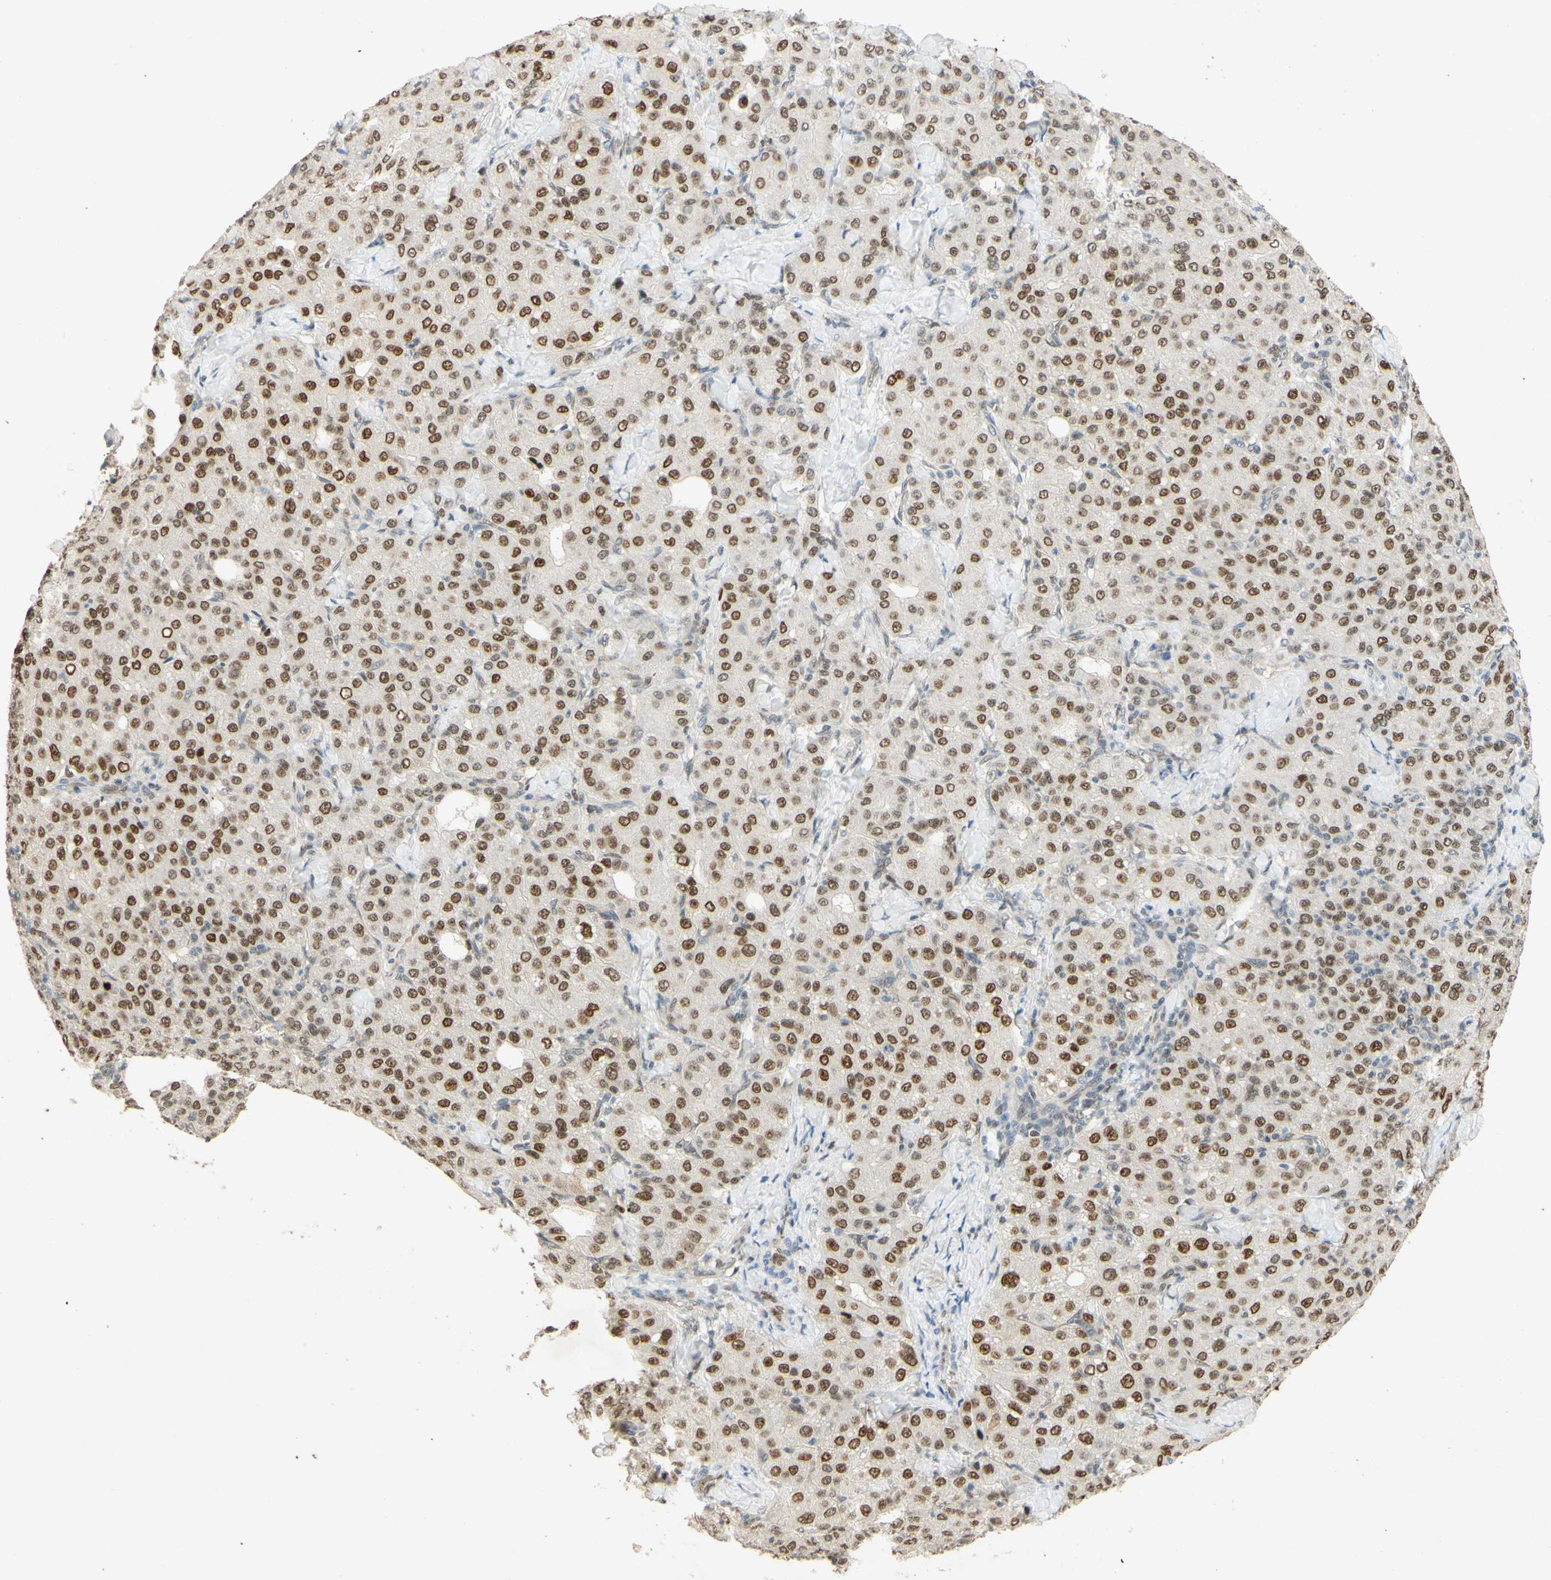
{"staining": {"intensity": "moderate", "quantity": ">75%", "location": "nuclear"}, "tissue": "liver cancer", "cell_type": "Tumor cells", "image_type": "cancer", "snomed": [{"axis": "morphology", "description": "Carcinoma, Hepatocellular, NOS"}, {"axis": "topography", "description": "Liver"}], "caption": "About >75% of tumor cells in human liver cancer display moderate nuclear protein positivity as visualized by brown immunohistochemical staining.", "gene": "POLB", "patient": {"sex": "male", "age": 65}}